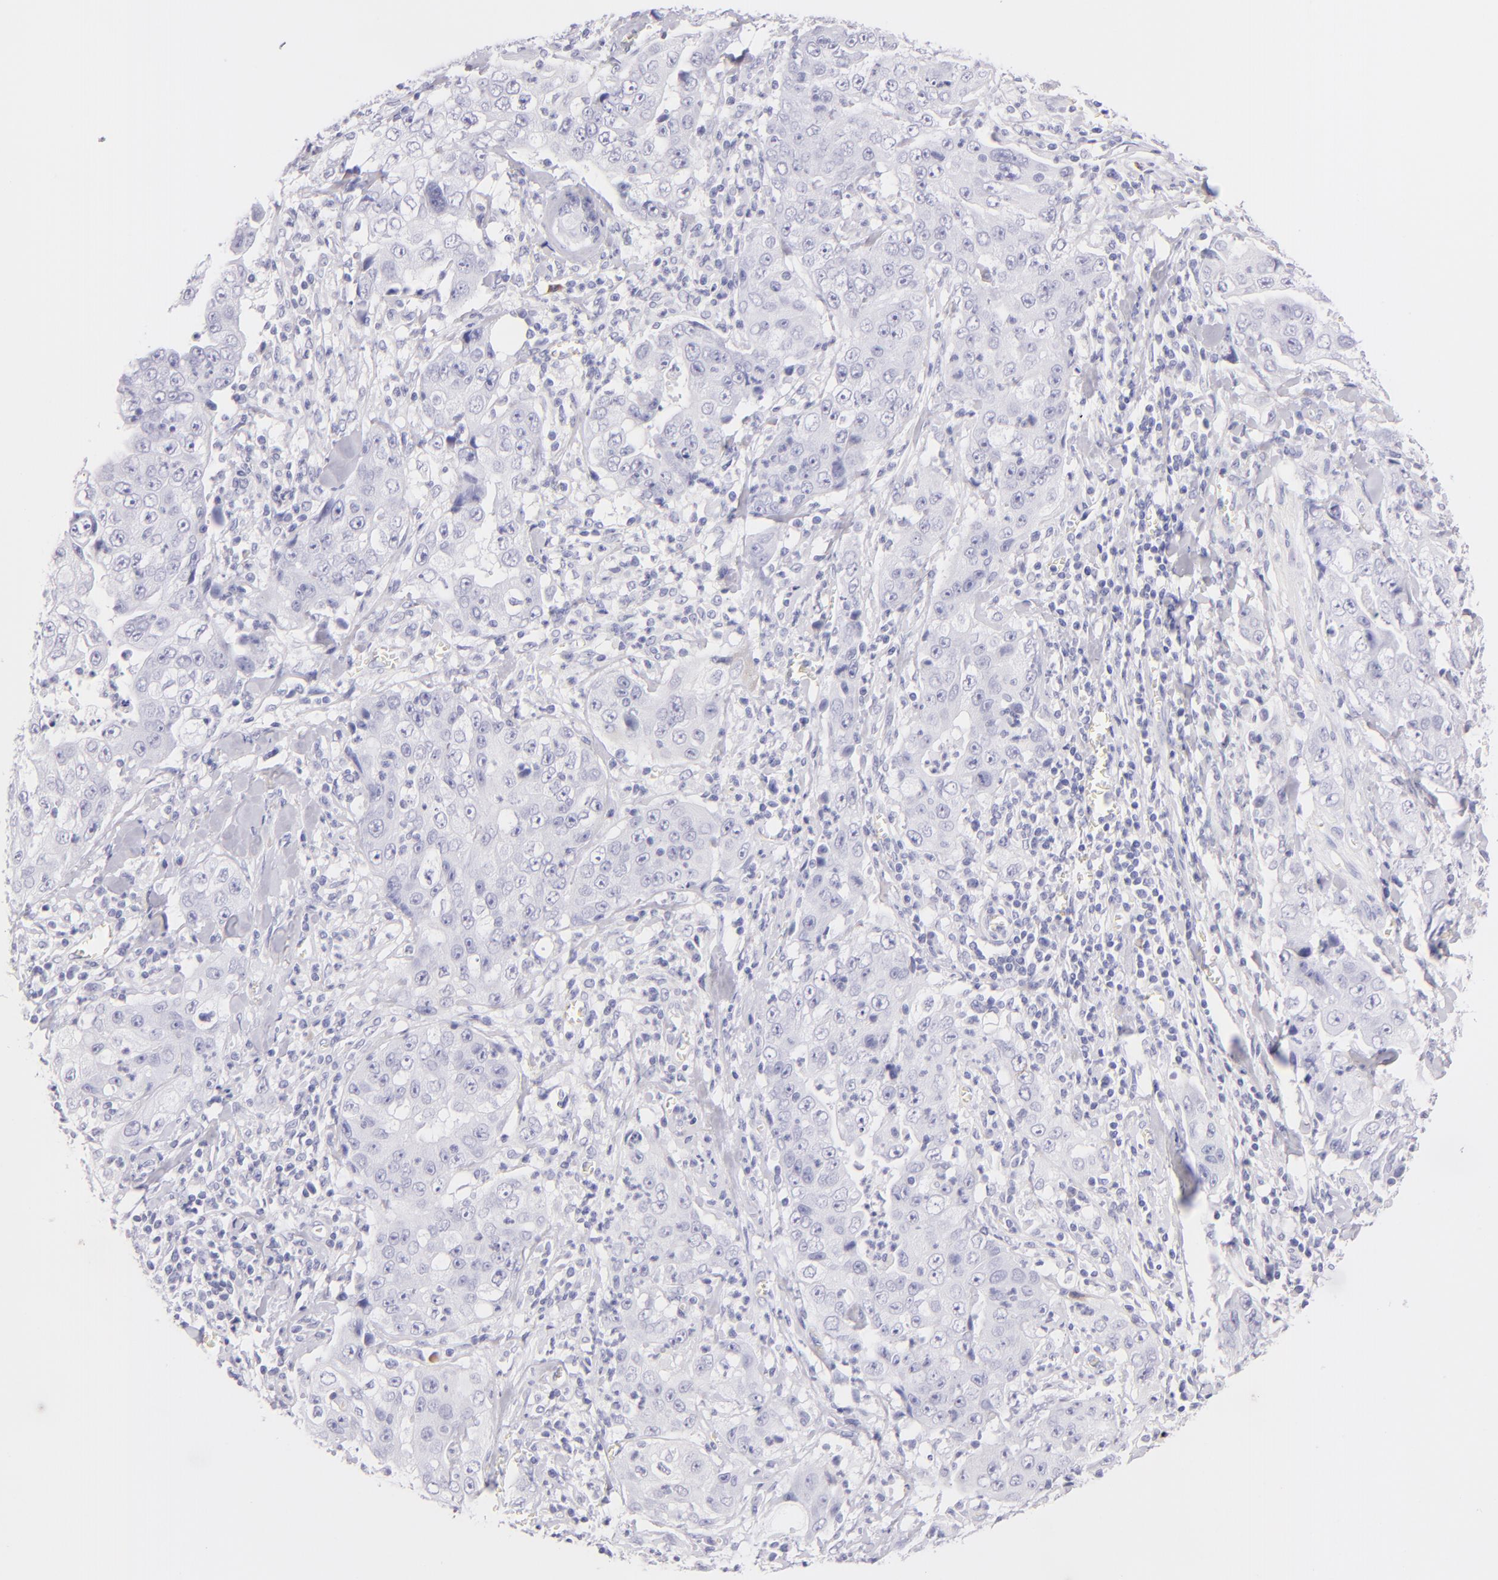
{"staining": {"intensity": "negative", "quantity": "none", "location": "none"}, "tissue": "lung cancer", "cell_type": "Tumor cells", "image_type": "cancer", "snomed": [{"axis": "morphology", "description": "Squamous cell carcinoma, NOS"}, {"axis": "topography", "description": "Lung"}], "caption": "Tumor cells are negative for brown protein staining in lung cancer.", "gene": "SDC1", "patient": {"sex": "male", "age": 64}}